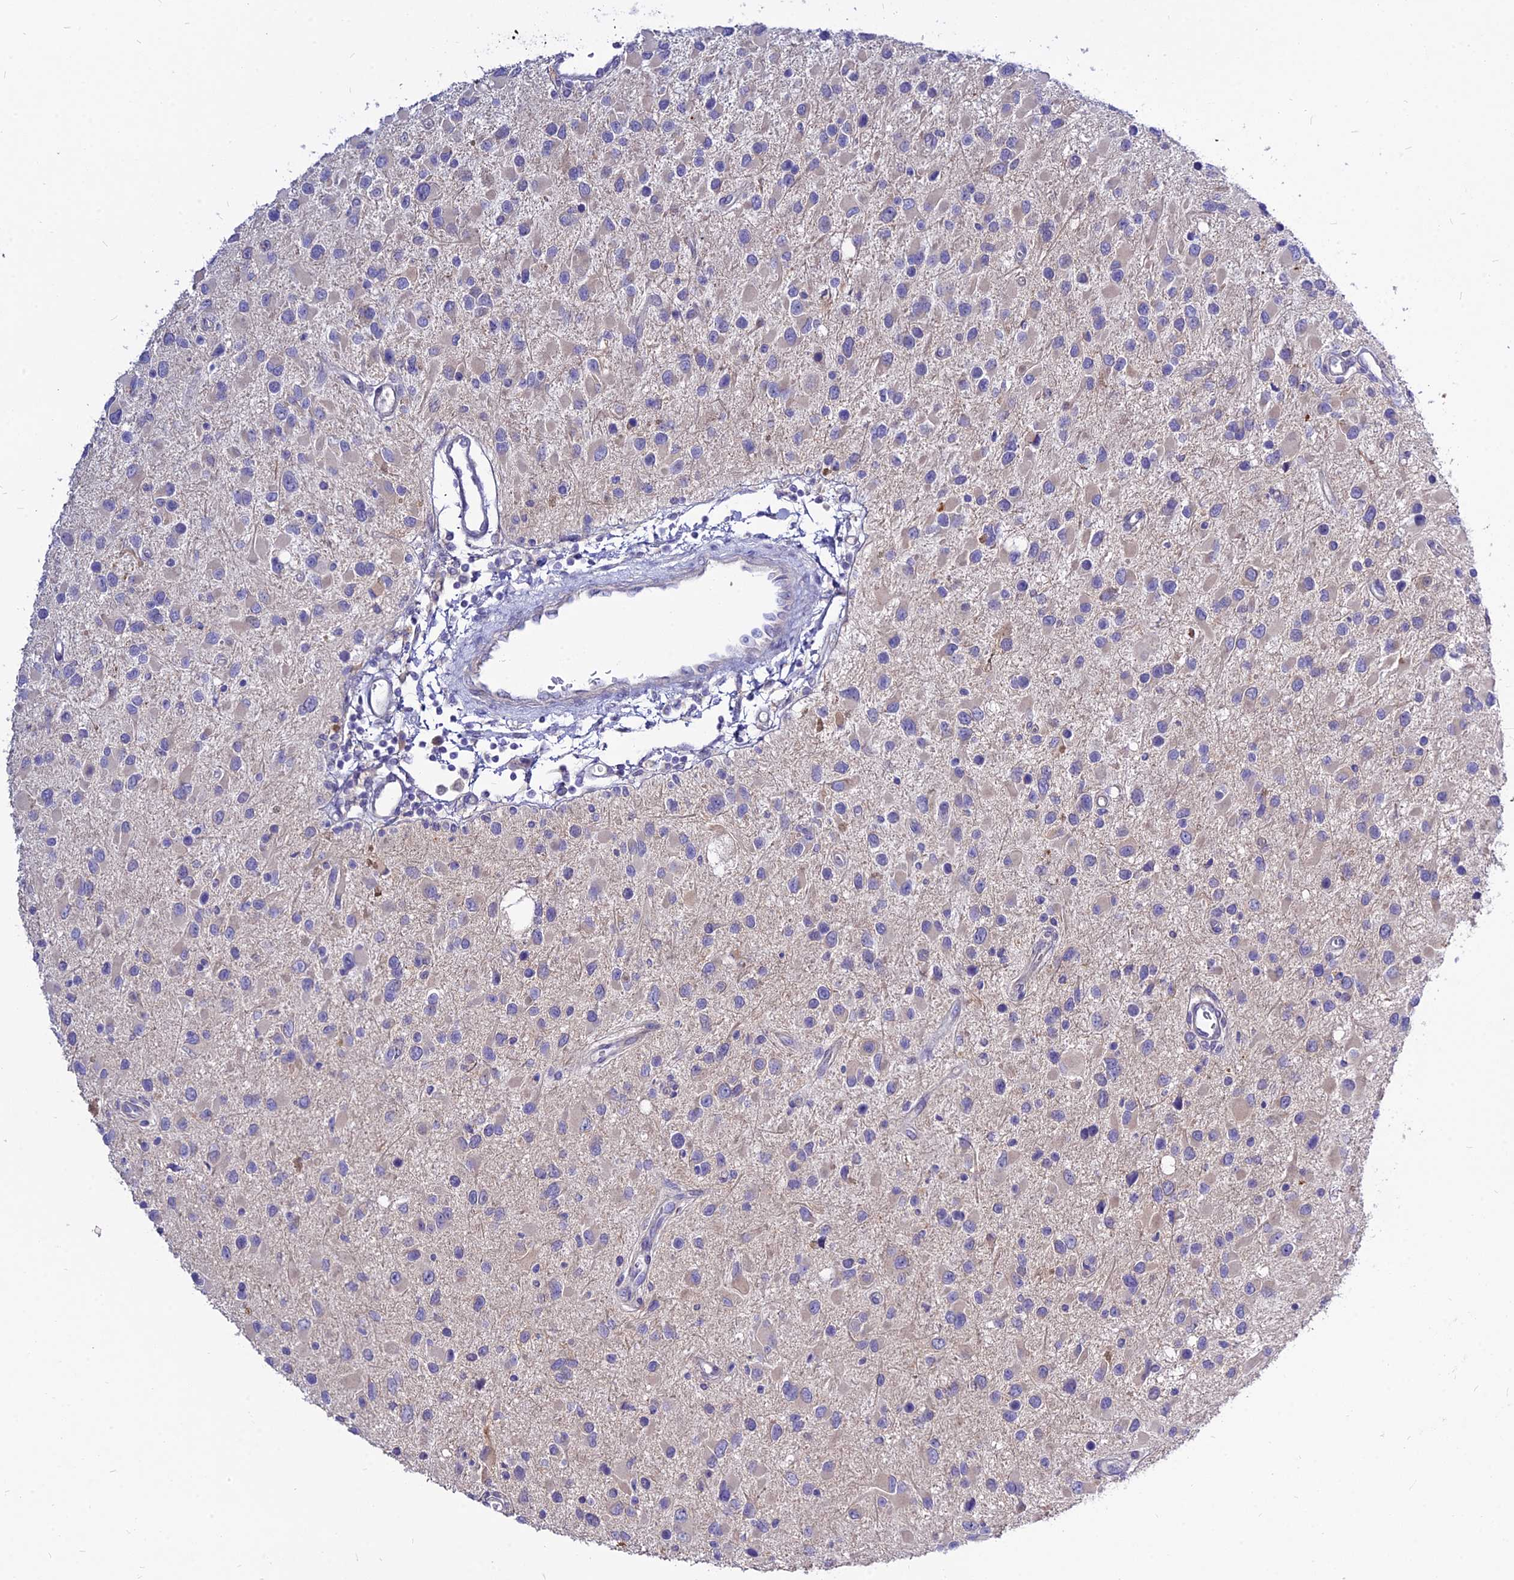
{"staining": {"intensity": "negative", "quantity": "none", "location": "none"}, "tissue": "glioma", "cell_type": "Tumor cells", "image_type": "cancer", "snomed": [{"axis": "morphology", "description": "Glioma, malignant, High grade"}, {"axis": "topography", "description": "Brain"}], "caption": "Immunohistochemical staining of glioma demonstrates no significant expression in tumor cells.", "gene": "CZIB", "patient": {"sex": "male", "age": 53}}